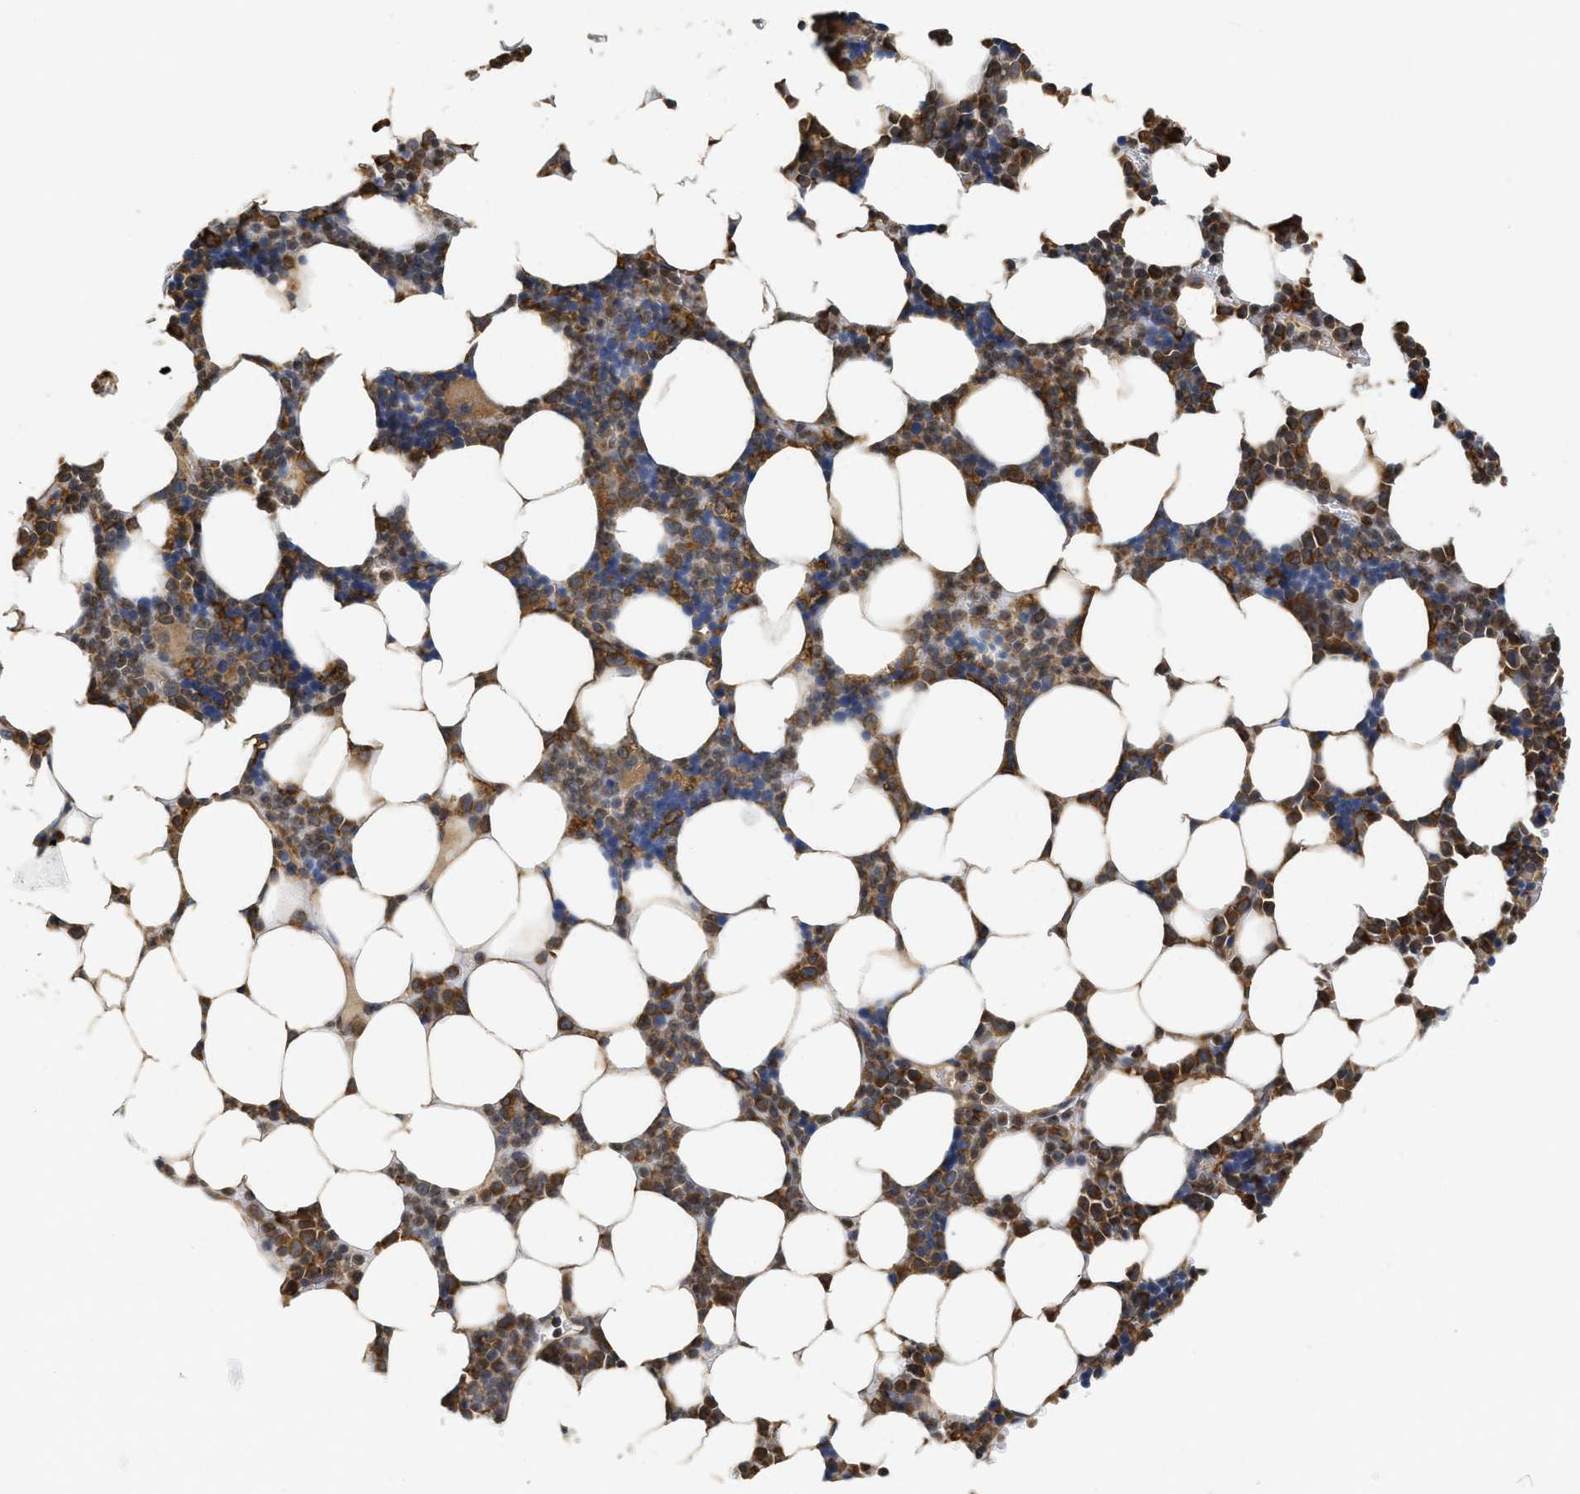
{"staining": {"intensity": "moderate", "quantity": ">75%", "location": "cytoplasmic/membranous"}, "tissue": "bone marrow", "cell_type": "Hematopoietic cells", "image_type": "normal", "snomed": [{"axis": "morphology", "description": "Normal tissue, NOS"}, {"axis": "topography", "description": "Bone marrow"}], "caption": "Moderate cytoplasmic/membranous protein positivity is seen in about >75% of hematopoietic cells in bone marrow.", "gene": "BCAP31", "patient": {"sex": "female", "age": 73}}